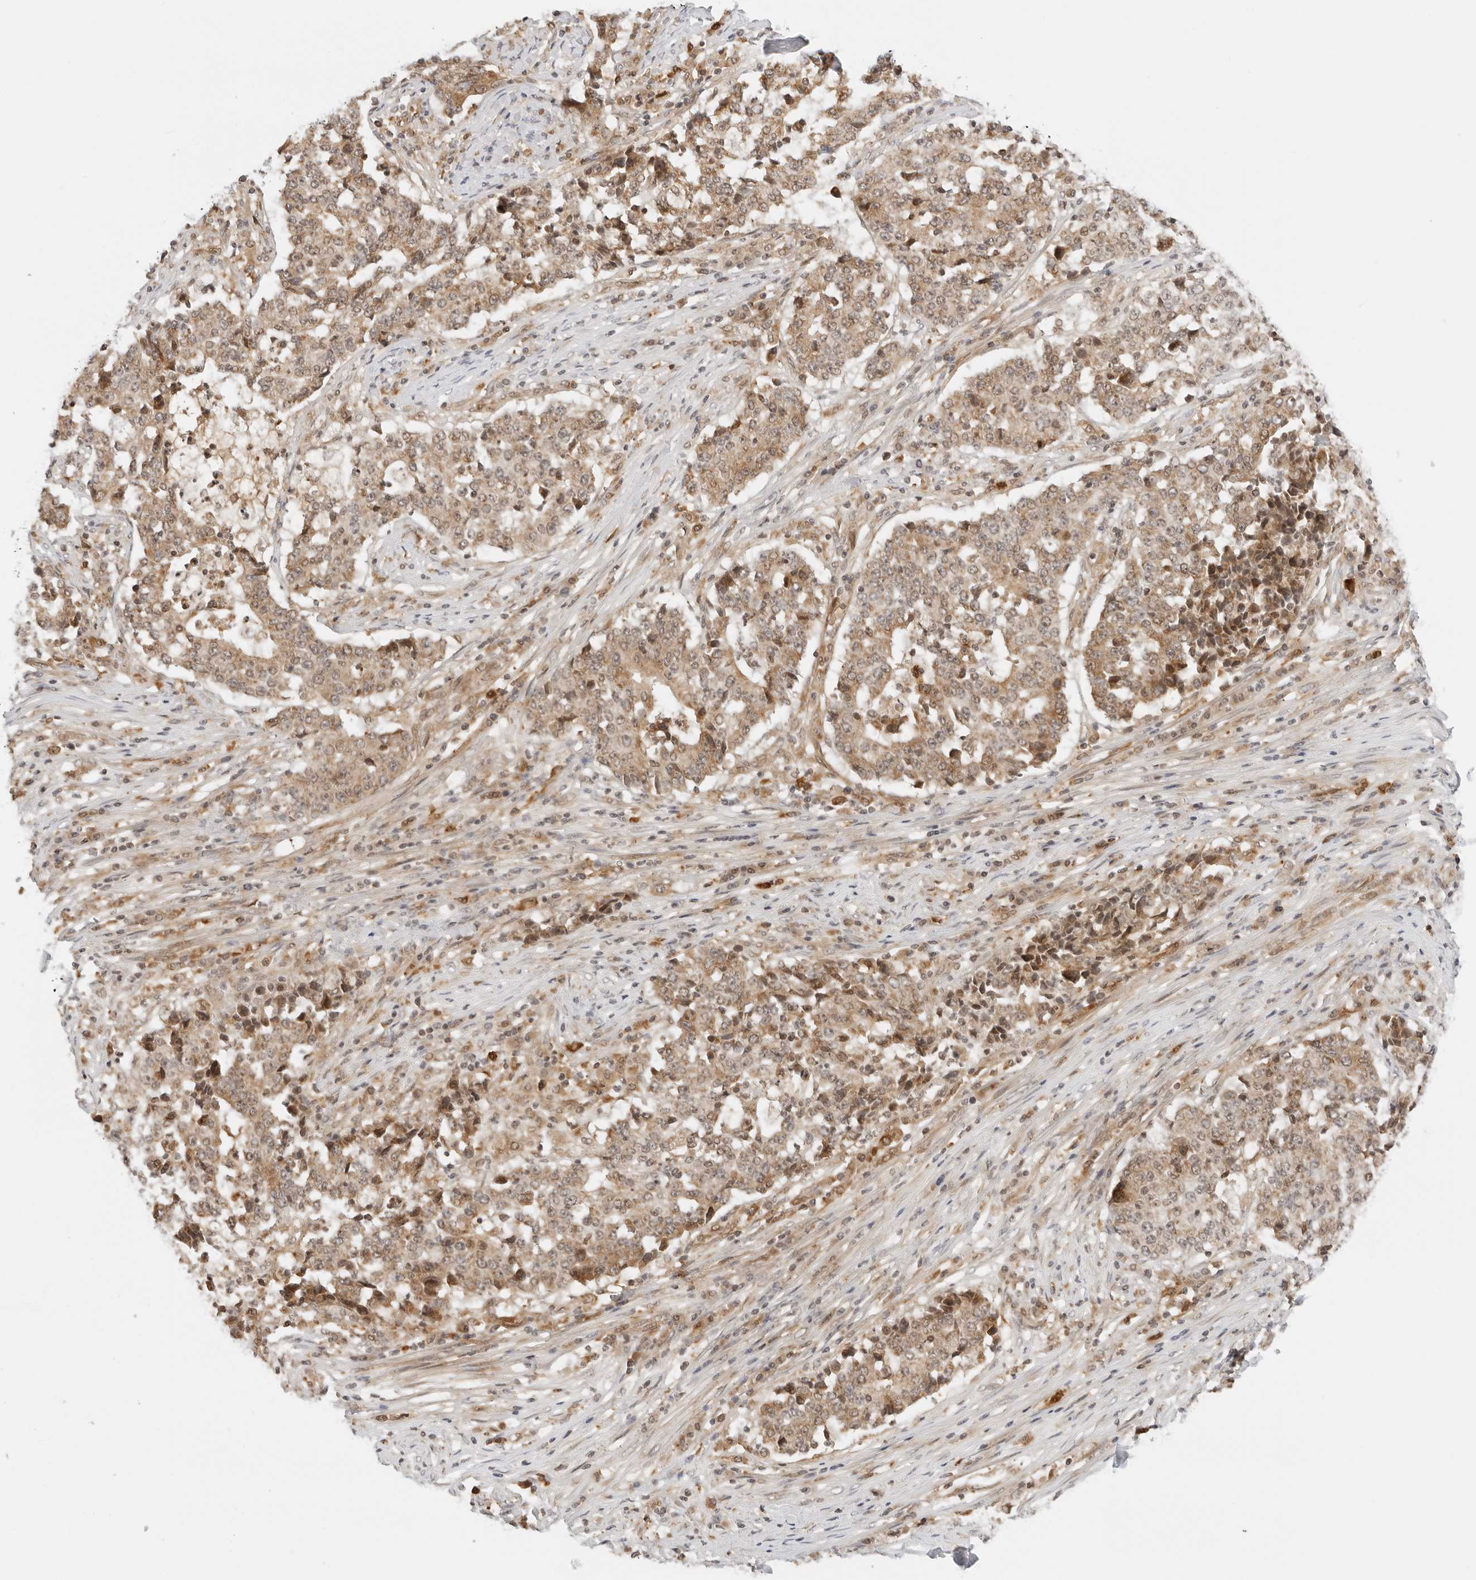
{"staining": {"intensity": "moderate", "quantity": ">75%", "location": "cytoplasmic/membranous,nuclear"}, "tissue": "stomach cancer", "cell_type": "Tumor cells", "image_type": "cancer", "snomed": [{"axis": "morphology", "description": "Adenocarcinoma, NOS"}, {"axis": "topography", "description": "Stomach"}], "caption": "Tumor cells show medium levels of moderate cytoplasmic/membranous and nuclear staining in about >75% of cells in human stomach adenocarcinoma.", "gene": "RC3H1", "patient": {"sex": "male", "age": 59}}